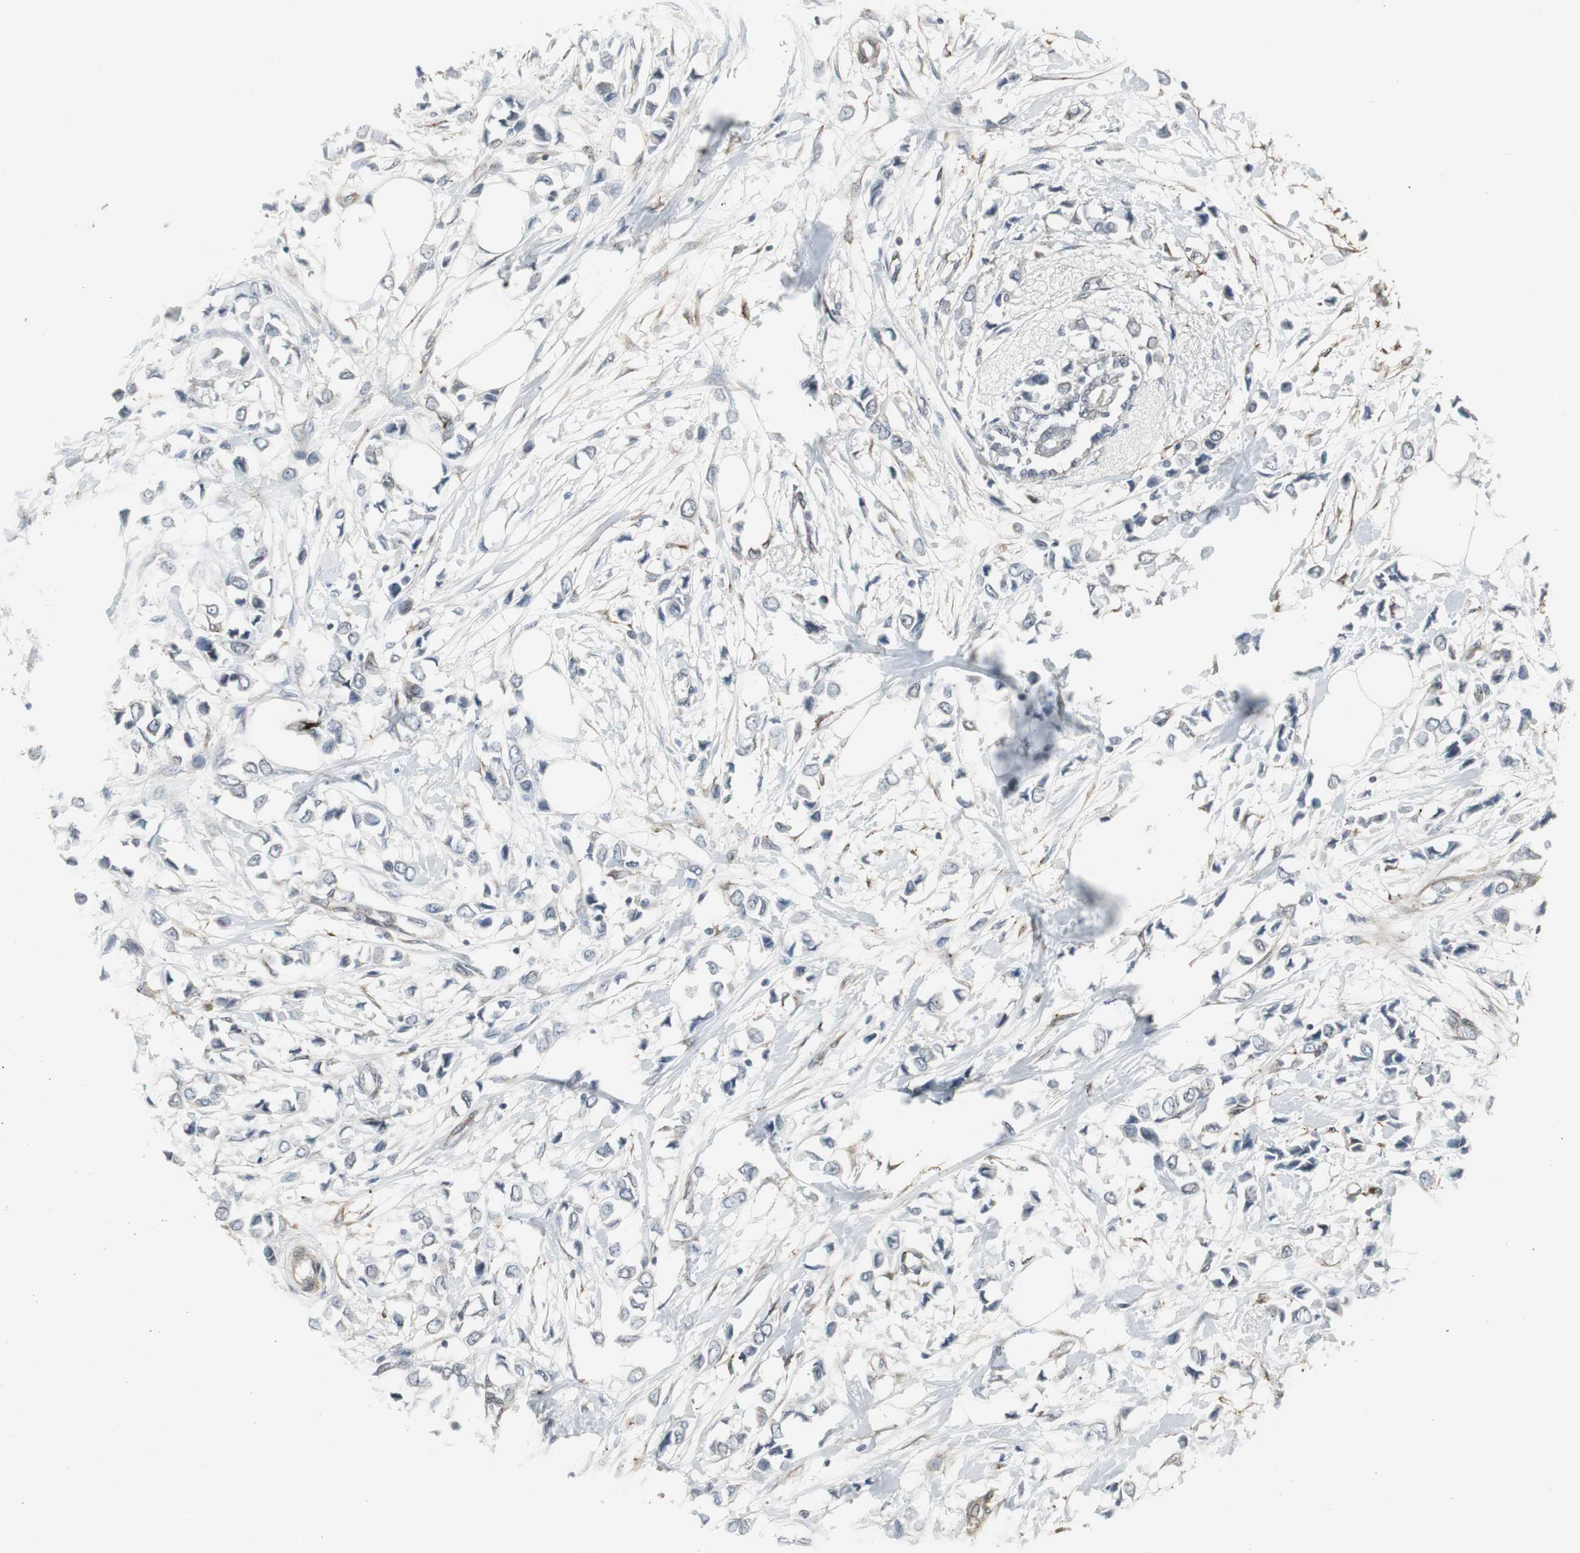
{"staining": {"intensity": "negative", "quantity": "none", "location": "none"}, "tissue": "breast cancer", "cell_type": "Tumor cells", "image_type": "cancer", "snomed": [{"axis": "morphology", "description": "Lobular carcinoma"}, {"axis": "topography", "description": "Breast"}], "caption": "This is an immunohistochemistry (IHC) micrograph of breast lobular carcinoma. There is no expression in tumor cells.", "gene": "SCYL3", "patient": {"sex": "female", "age": 51}}